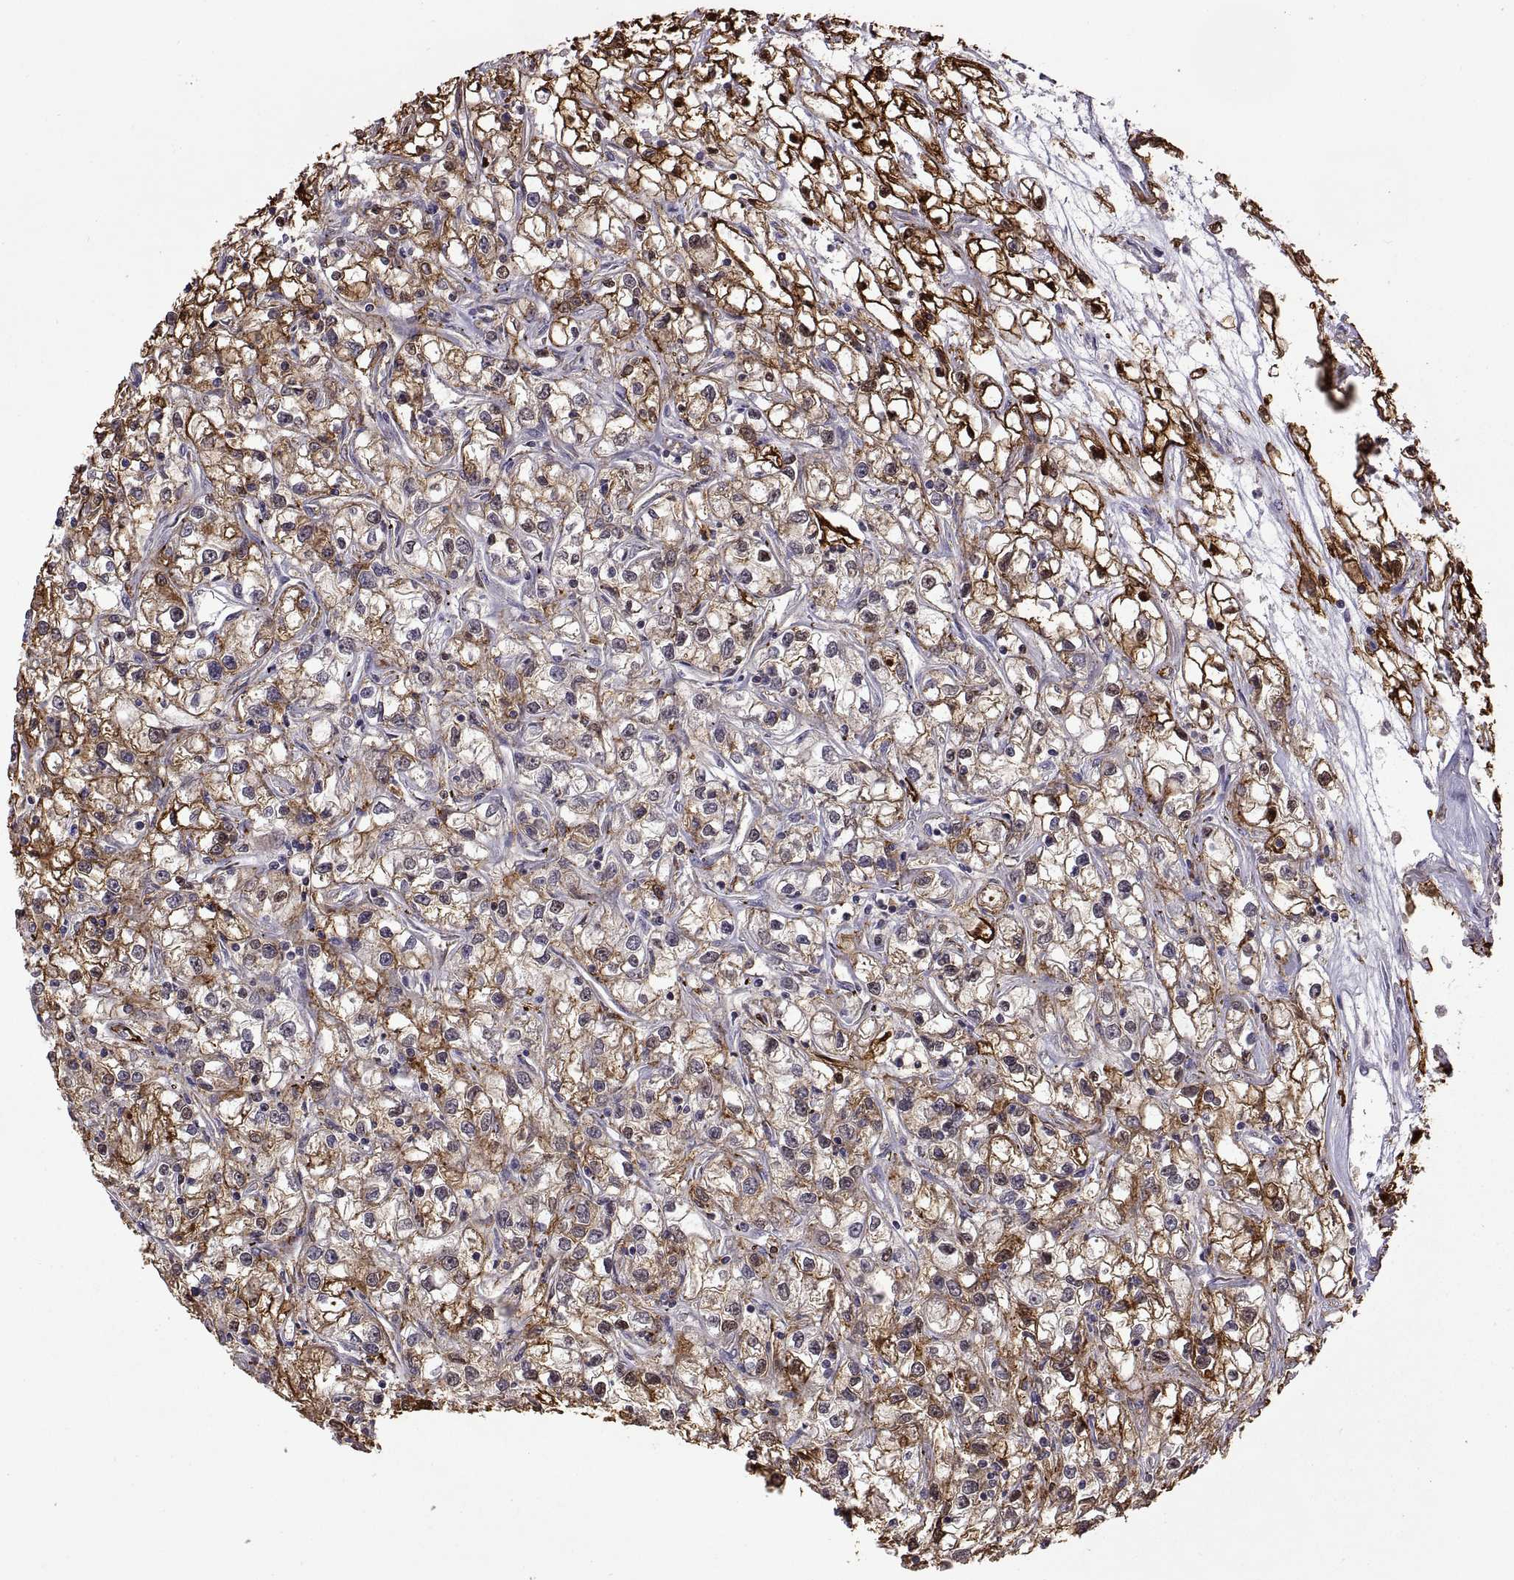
{"staining": {"intensity": "strong", "quantity": "25%-75%", "location": "cytoplasmic/membranous"}, "tissue": "renal cancer", "cell_type": "Tumor cells", "image_type": "cancer", "snomed": [{"axis": "morphology", "description": "Adenocarcinoma, NOS"}, {"axis": "topography", "description": "Kidney"}], "caption": "Strong cytoplasmic/membranous expression is seen in approximately 25%-75% of tumor cells in renal cancer.", "gene": "S100A10", "patient": {"sex": "female", "age": 59}}